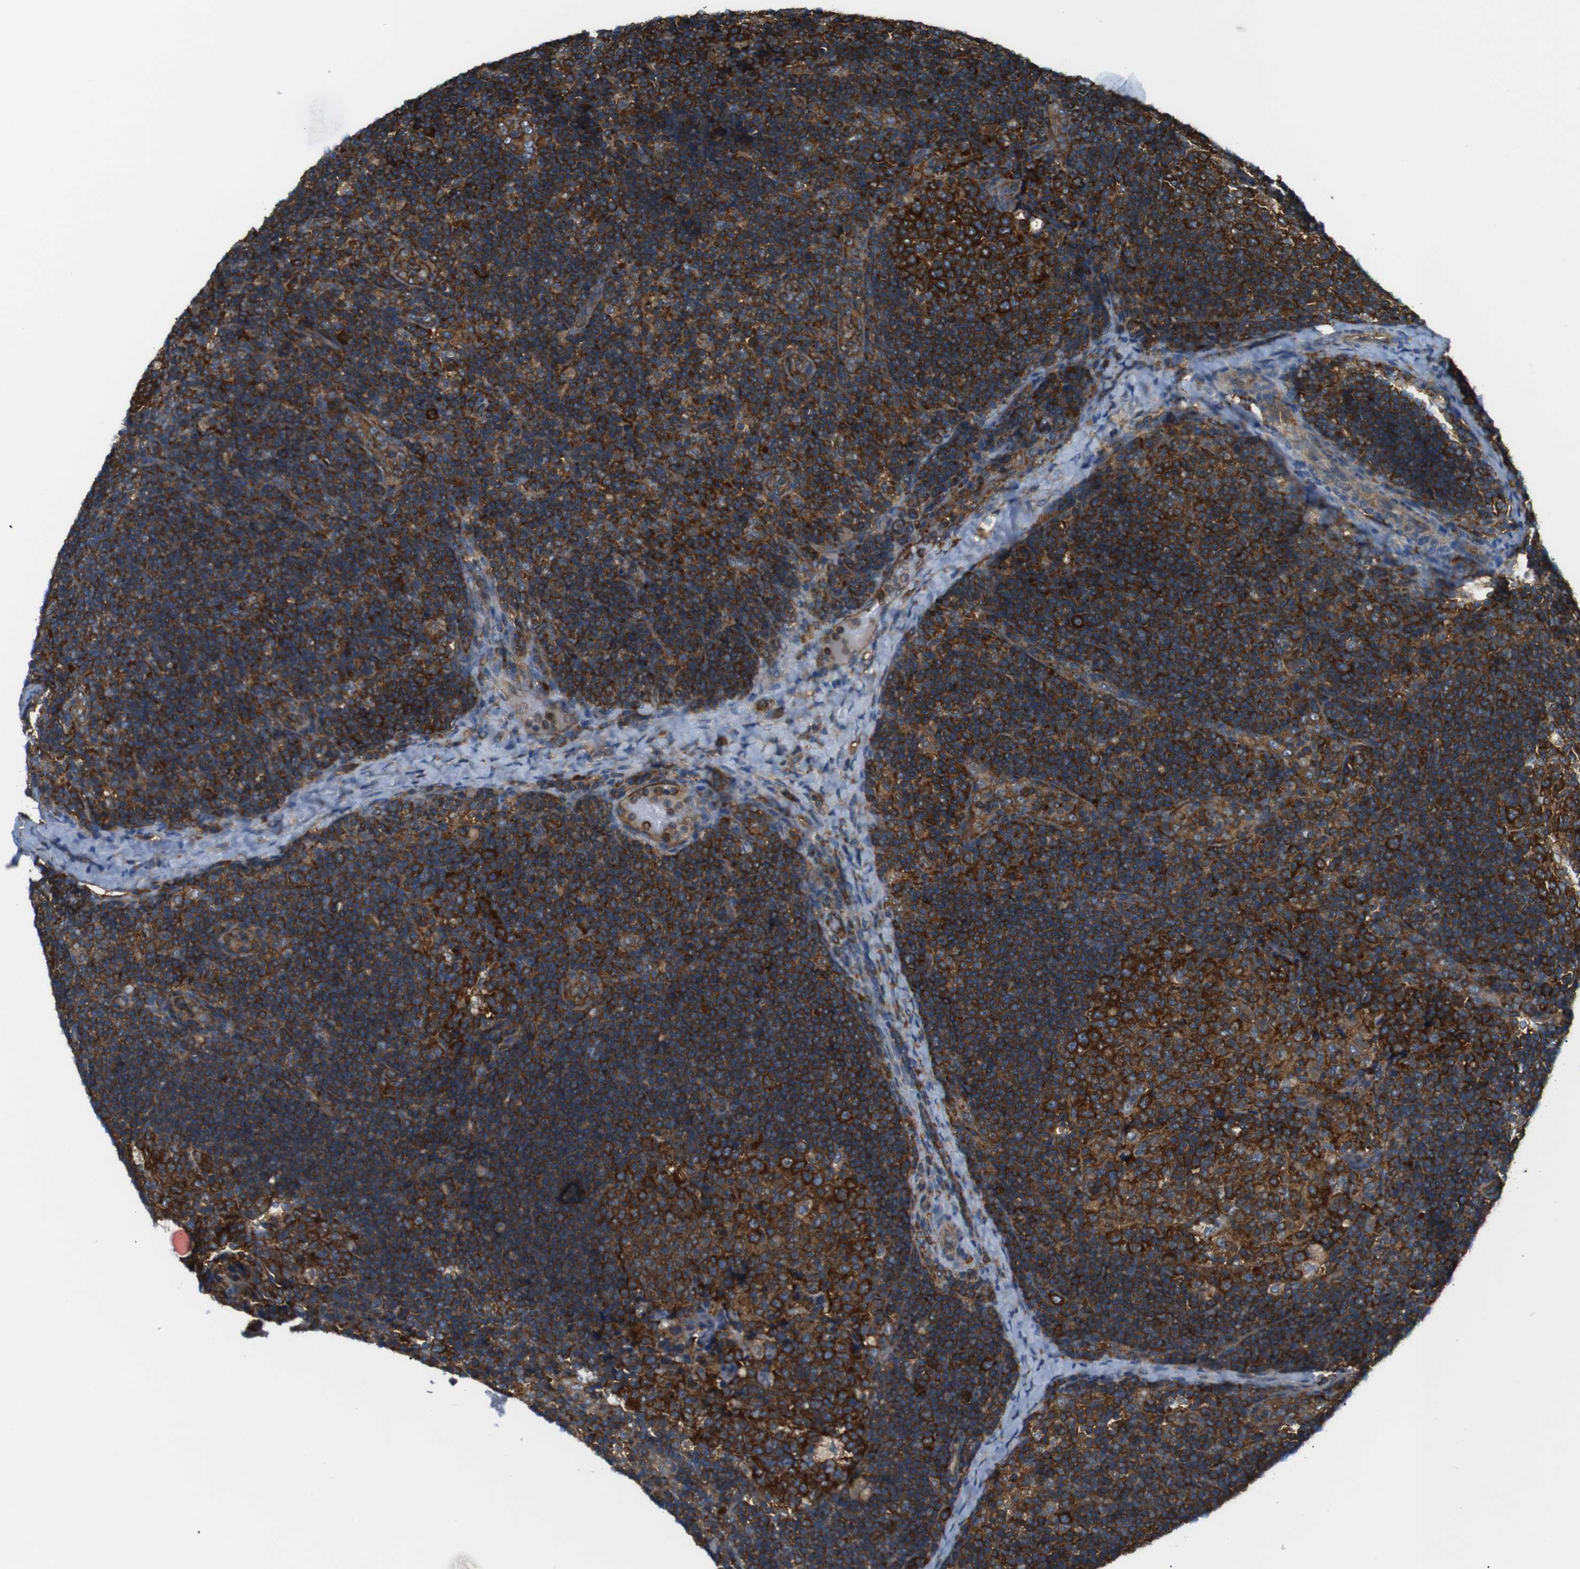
{"staining": {"intensity": "strong", "quantity": ">75%", "location": "cytoplasmic/membranous"}, "tissue": "lymph node", "cell_type": "Germinal center cells", "image_type": "normal", "snomed": [{"axis": "morphology", "description": "Normal tissue, NOS"}, {"axis": "topography", "description": "Lymph node"}], "caption": "Immunohistochemistry (IHC) (DAB (3,3'-diaminobenzidine)) staining of benign lymph node displays strong cytoplasmic/membranous protein positivity in about >75% of germinal center cells.", "gene": "TSC1", "patient": {"sex": "female", "age": 14}}